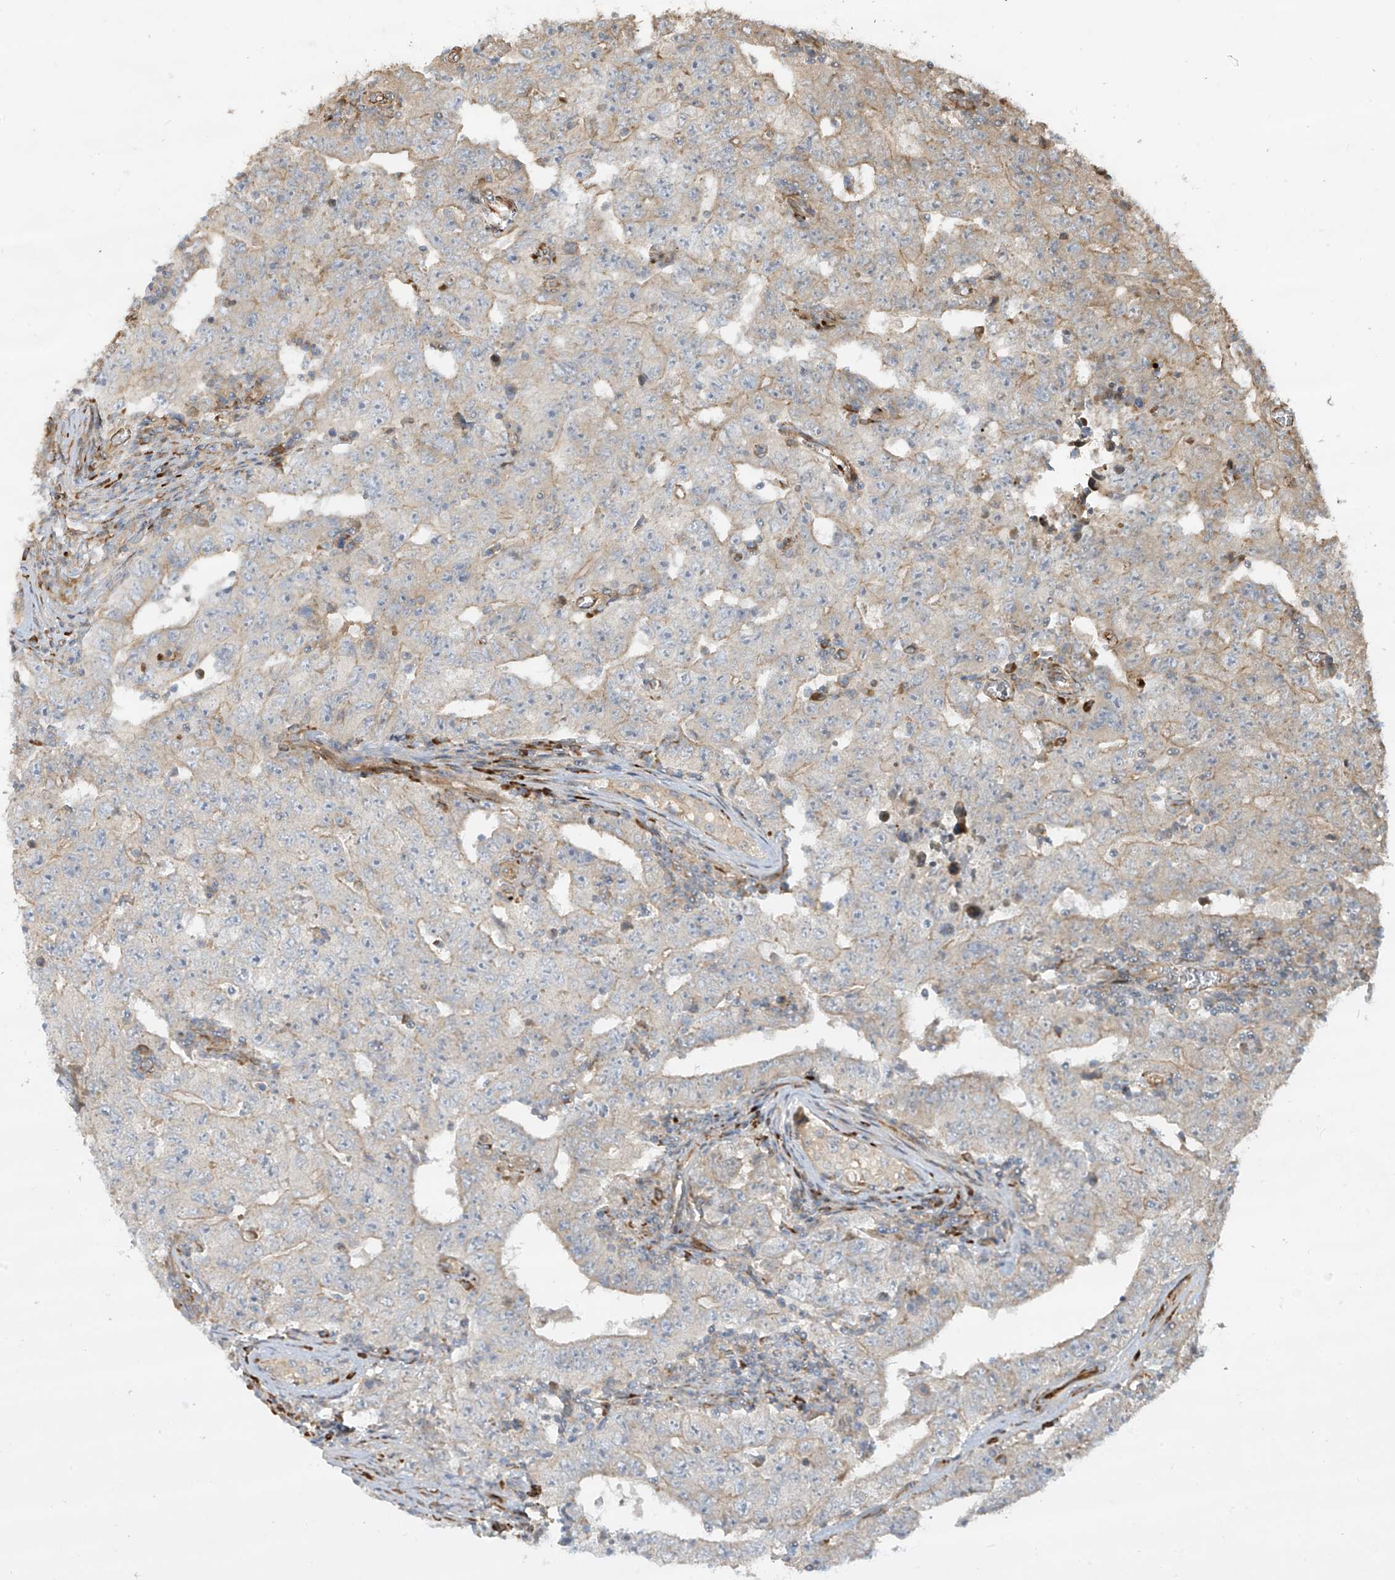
{"staining": {"intensity": "weak", "quantity": "<25%", "location": "cytoplasmic/membranous"}, "tissue": "testis cancer", "cell_type": "Tumor cells", "image_type": "cancer", "snomed": [{"axis": "morphology", "description": "Carcinoma, Embryonal, NOS"}, {"axis": "topography", "description": "Testis"}], "caption": "An image of human testis cancer (embryonal carcinoma) is negative for staining in tumor cells. (DAB immunohistochemistry with hematoxylin counter stain).", "gene": "DDIT4", "patient": {"sex": "male", "age": 26}}